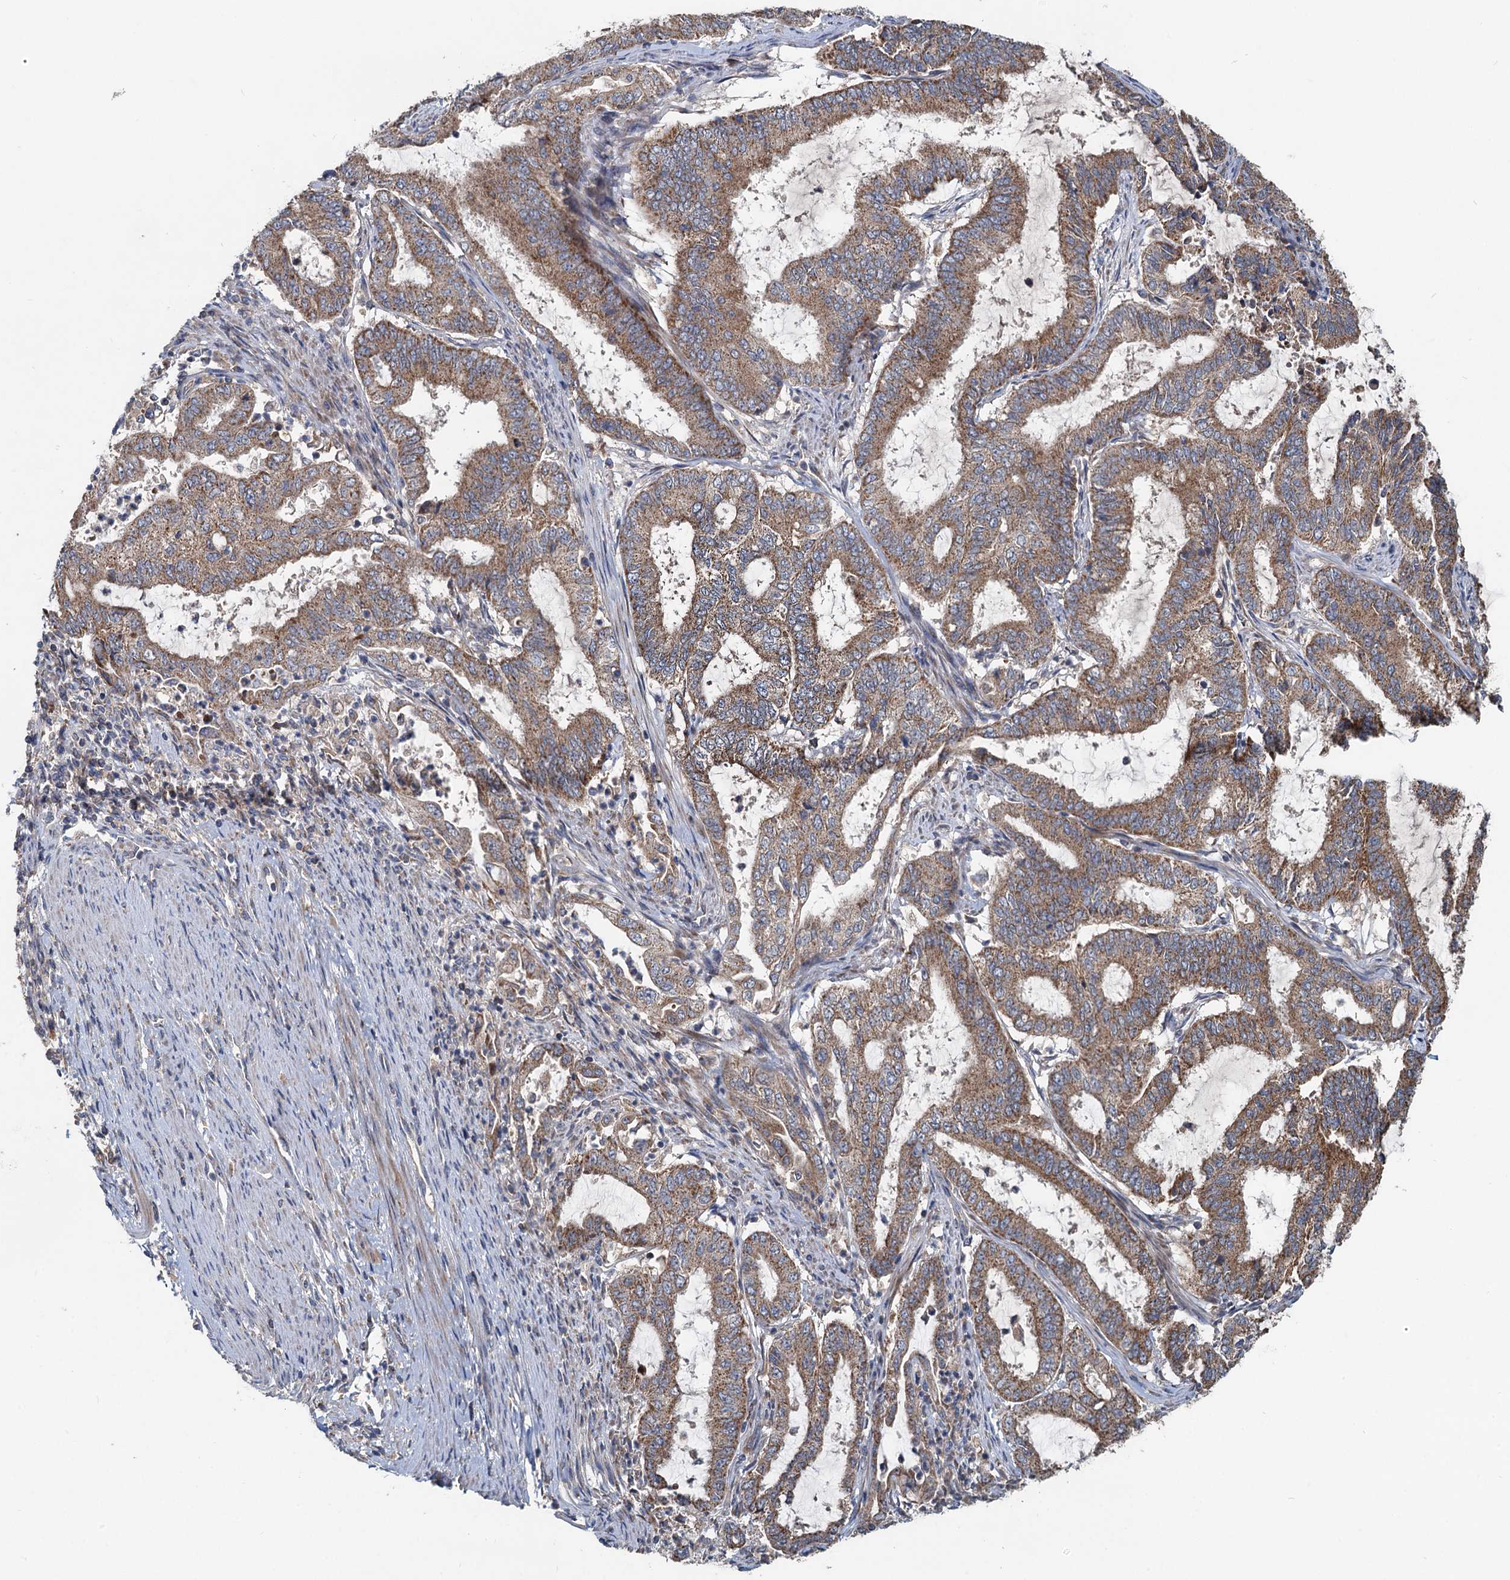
{"staining": {"intensity": "moderate", "quantity": ">75%", "location": "cytoplasmic/membranous"}, "tissue": "endometrial cancer", "cell_type": "Tumor cells", "image_type": "cancer", "snomed": [{"axis": "morphology", "description": "Adenocarcinoma, NOS"}, {"axis": "topography", "description": "Endometrium"}], "caption": "Approximately >75% of tumor cells in endometrial cancer demonstrate moderate cytoplasmic/membranous protein positivity as visualized by brown immunohistochemical staining.", "gene": "OTUB1", "patient": {"sex": "female", "age": 51}}